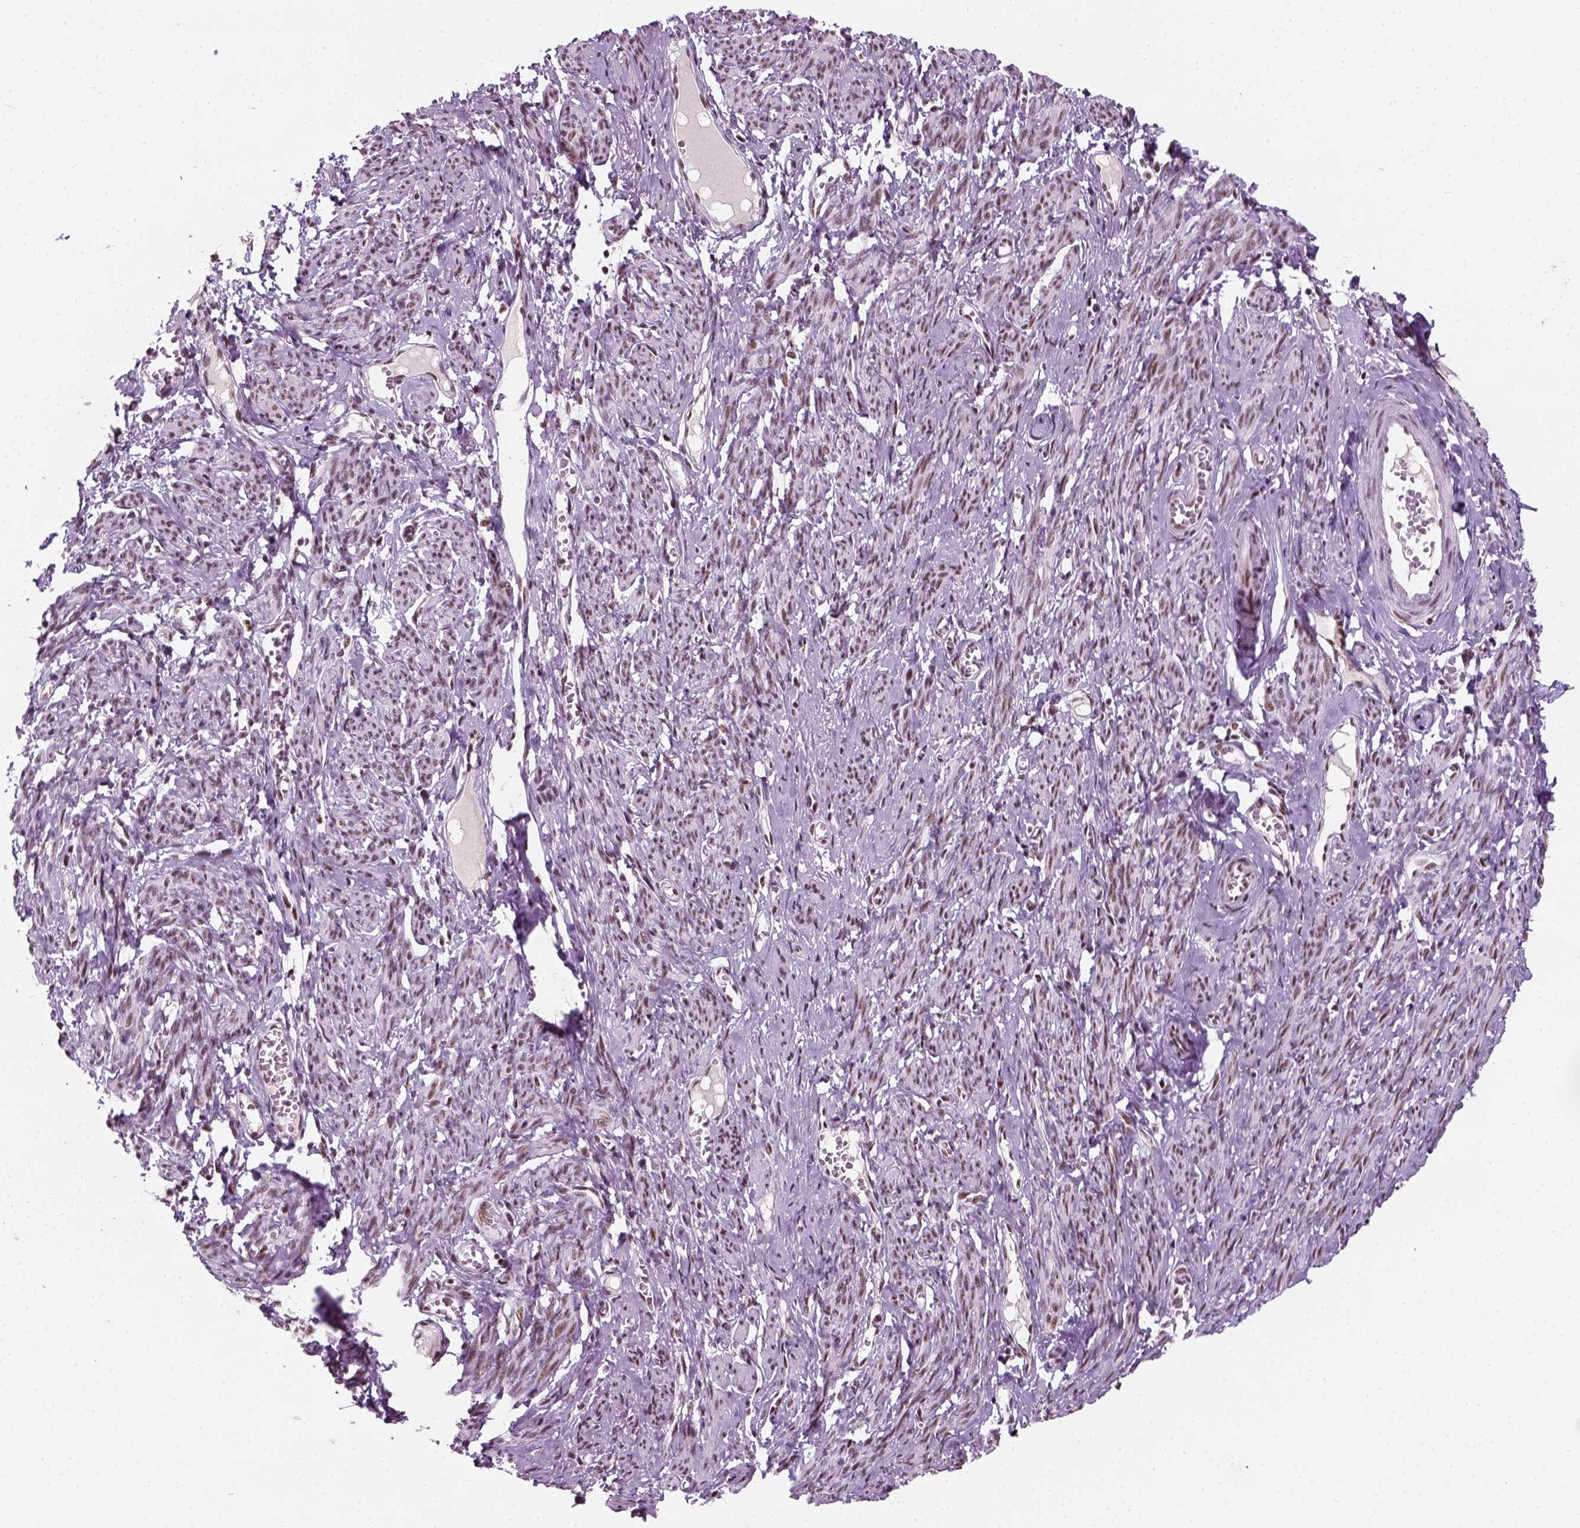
{"staining": {"intensity": "moderate", "quantity": ">75%", "location": "nuclear"}, "tissue": "smooth muscle", "cell_type": "Smooth muscle cells", "image_type": "normal", "snomed": [{"axis": "morphology", "description": "Normal tissue, NOS"}, {"axis": "topography", "description": "Smooth muscle"}], "caption": "Protein analysis of benign smooth muscle reveals moderate nuclear staining in about >75% of smooth muscle cells.", "gene": "GTF2F1", "patient": {"sex": "female", "age": 65}}